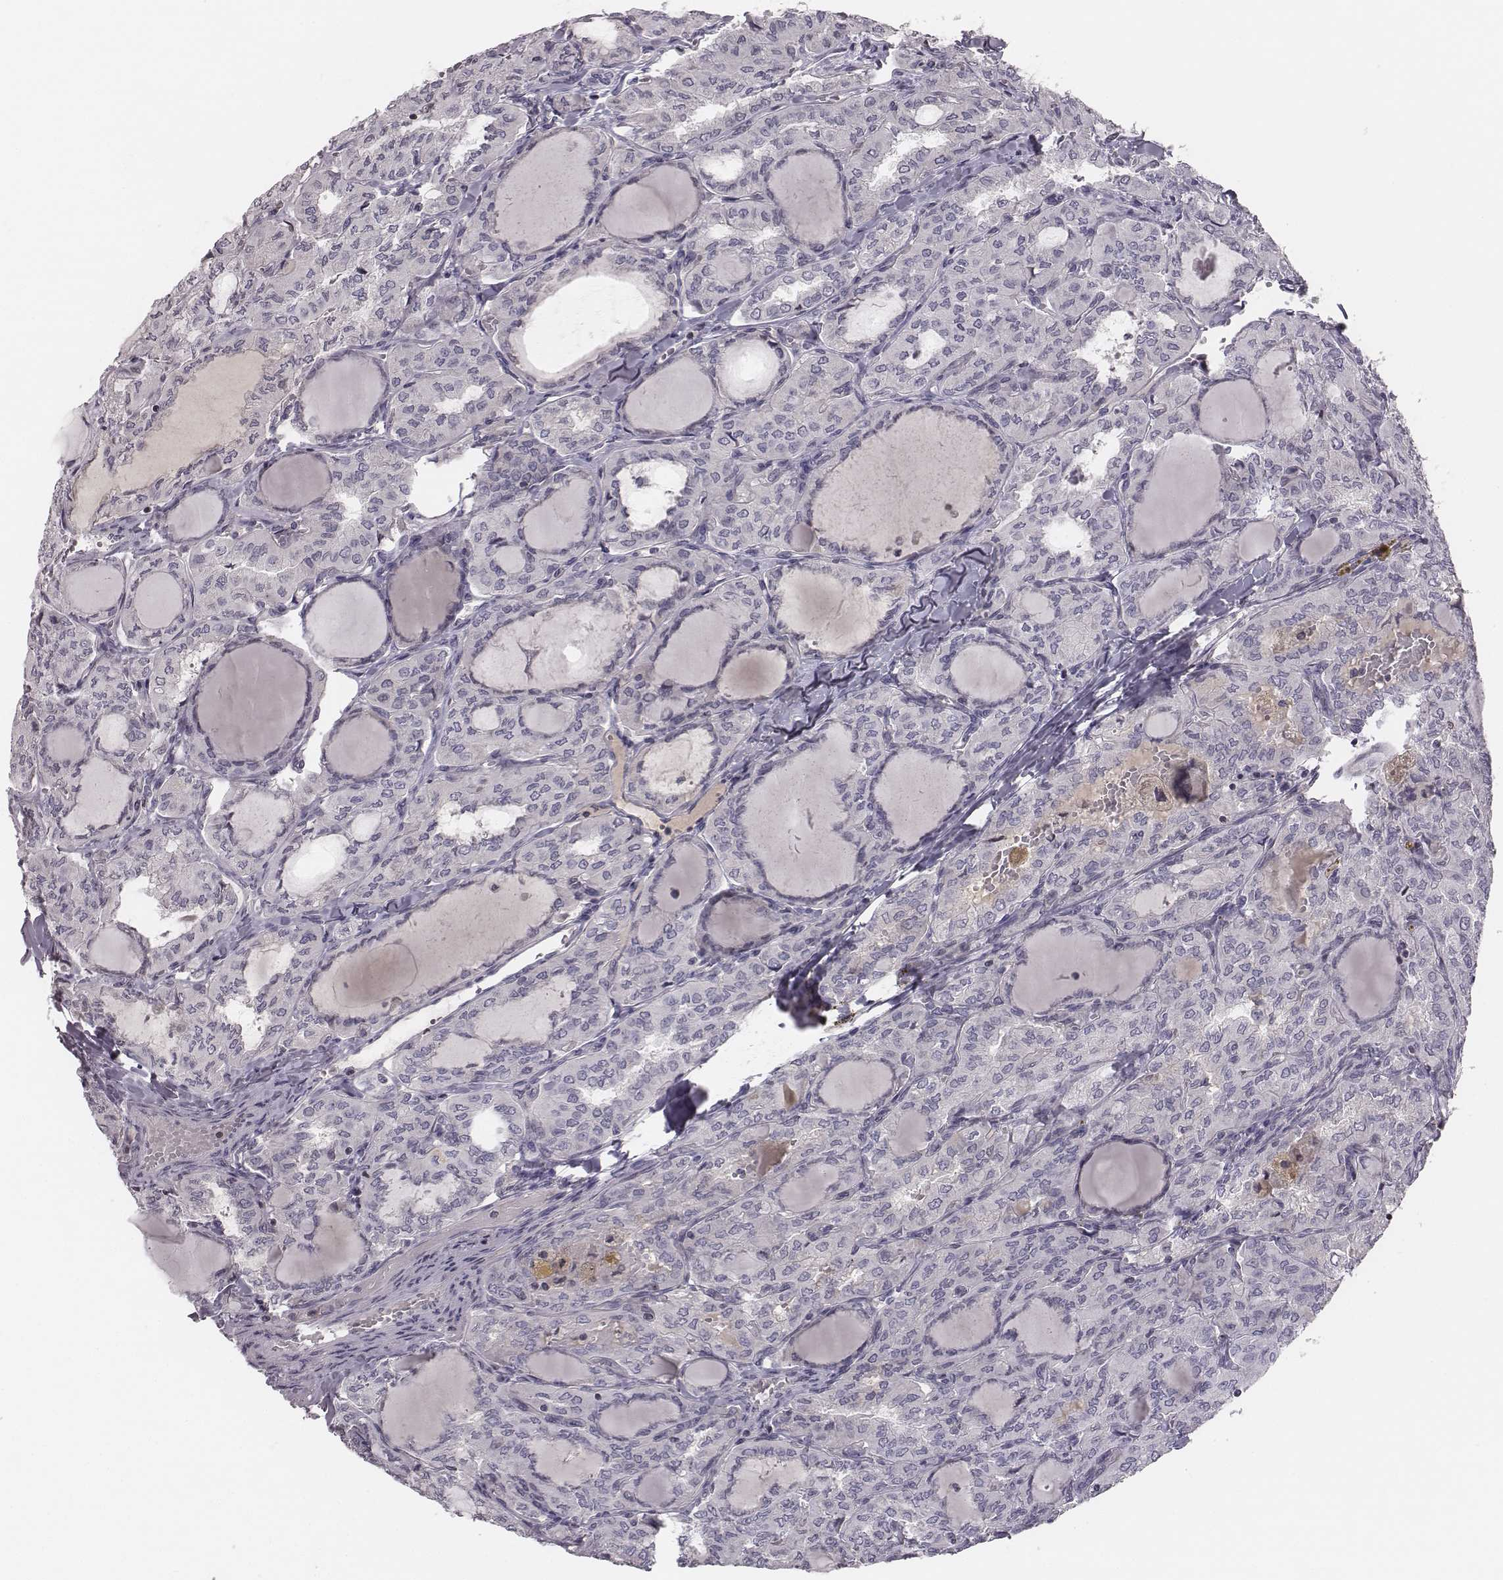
{"staining": {"intensity": "negative", "quantity": "none", "location": "none"}, "tissue": "thyroid cancer", "cell_type": "Tumor cells", "image_type": "cancer", "snomed": [{"axis": "morphology", "description": "Papillary adenocarcinoma, NOS"}, {"axis": "topography", "description": "Thyroid gland"}], "caption": "A photomicrograph of thyroid cancer stained for a protein displays no brown staining in tumor cells. (DAB (3,3'-diaminobenzidine) immunohistochemistry (IHC) visualized using brightfield microscopy, high magnification).", "gene": "TLX3", "patient": {"sex": "male", "age": 20}}